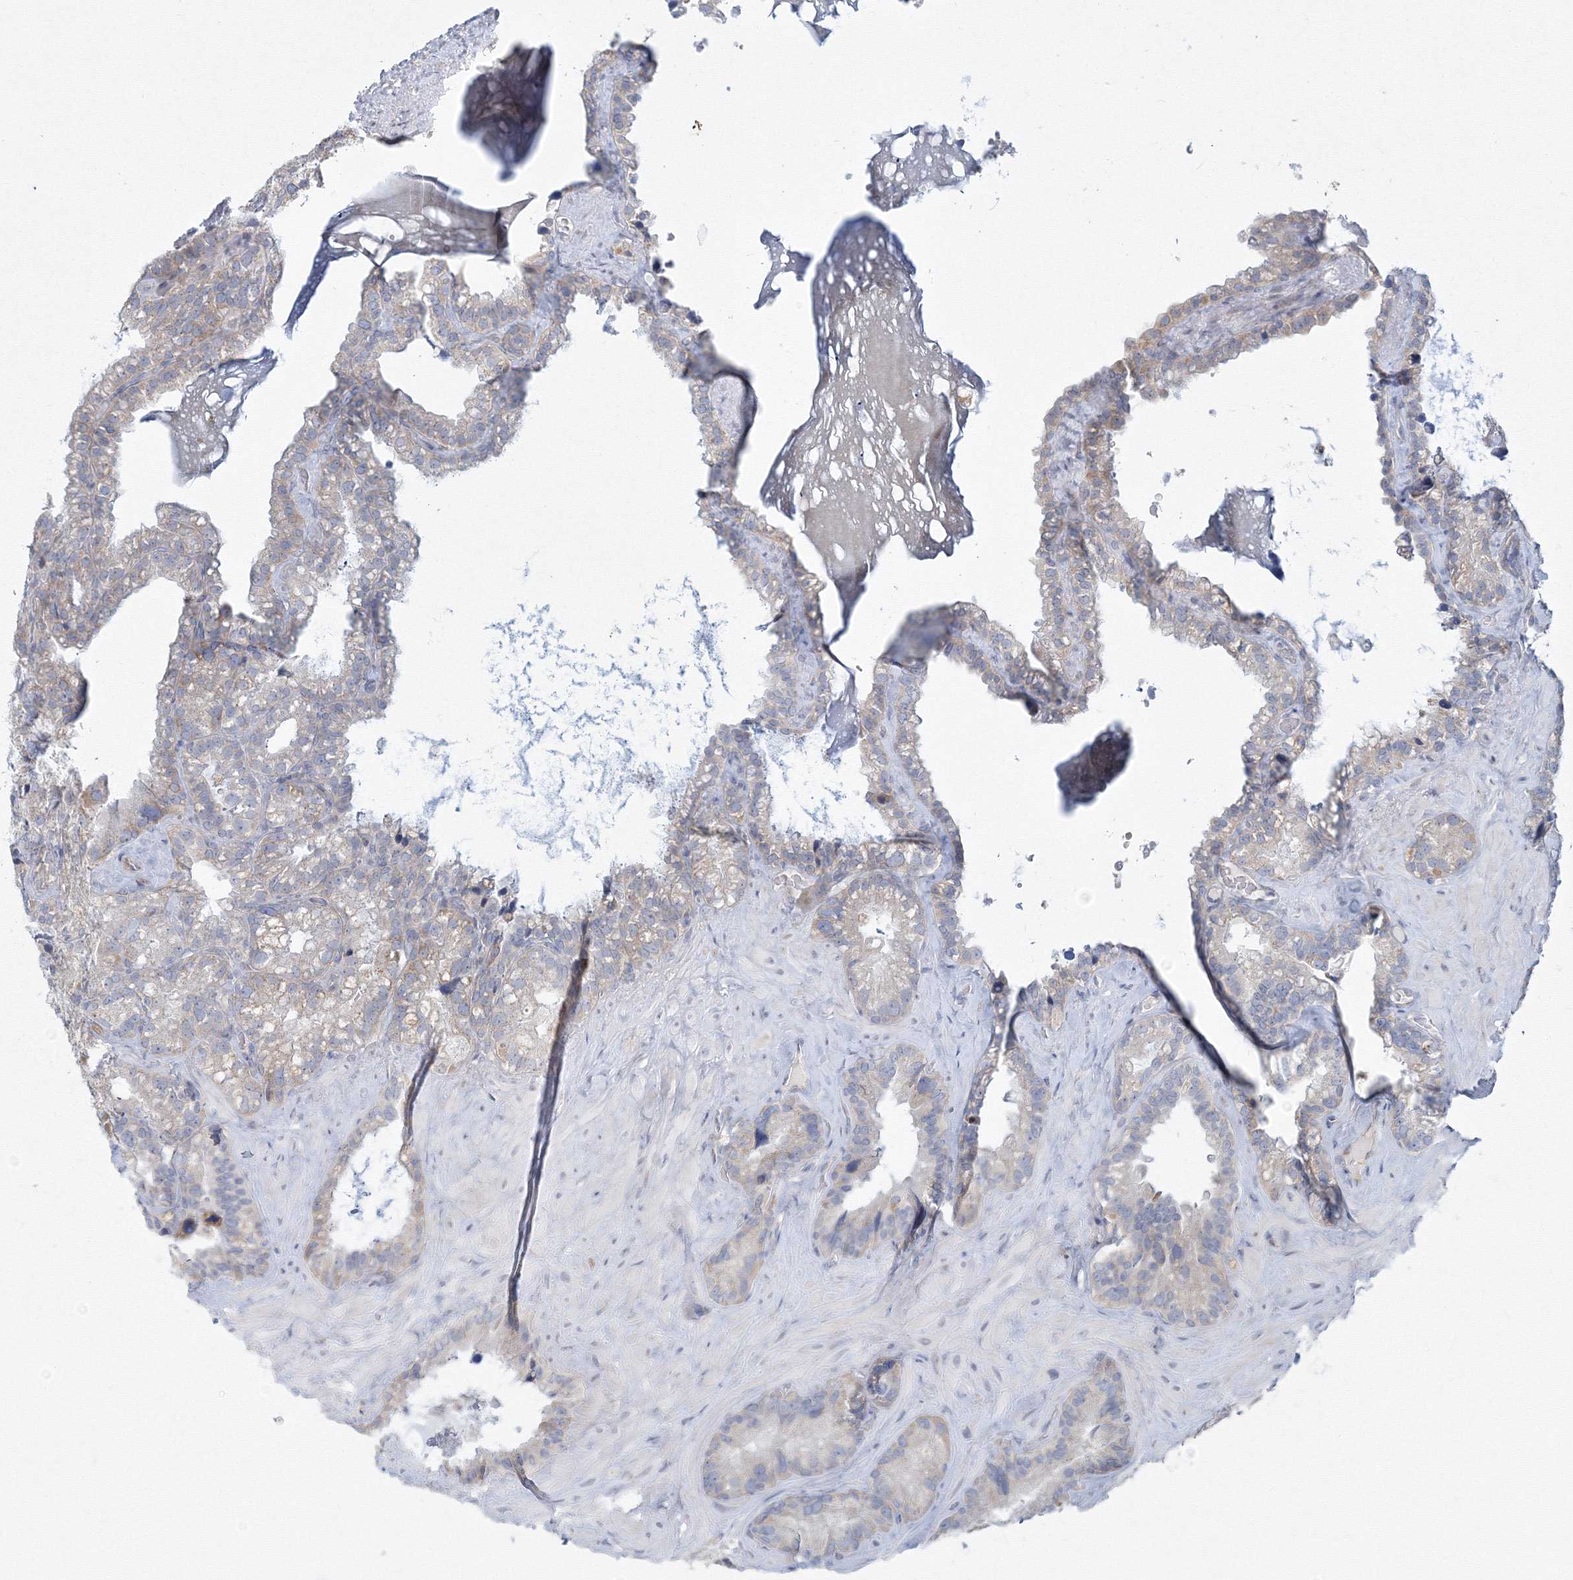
{"staining": {"intensity": "weak", "quantity": "<25%", "location": "cytoplasmic/membranous"}, "tissue": "seminal vesicle", "cell_type": "Glandular cells", "image_type": "normal", "snomed": [{"axis": "morphology", "description": "Normal tissue, NOS"}, {"axis": "topography", "description": "Prostate"}, {"axis": "topography", "description": "Seminal veicle"}], "caption": "Glandular cells are negative for brown protein staining in normal seminal vesicle.", "gene": "WDR49", "patient": {"sex": "male", "age": 68}}